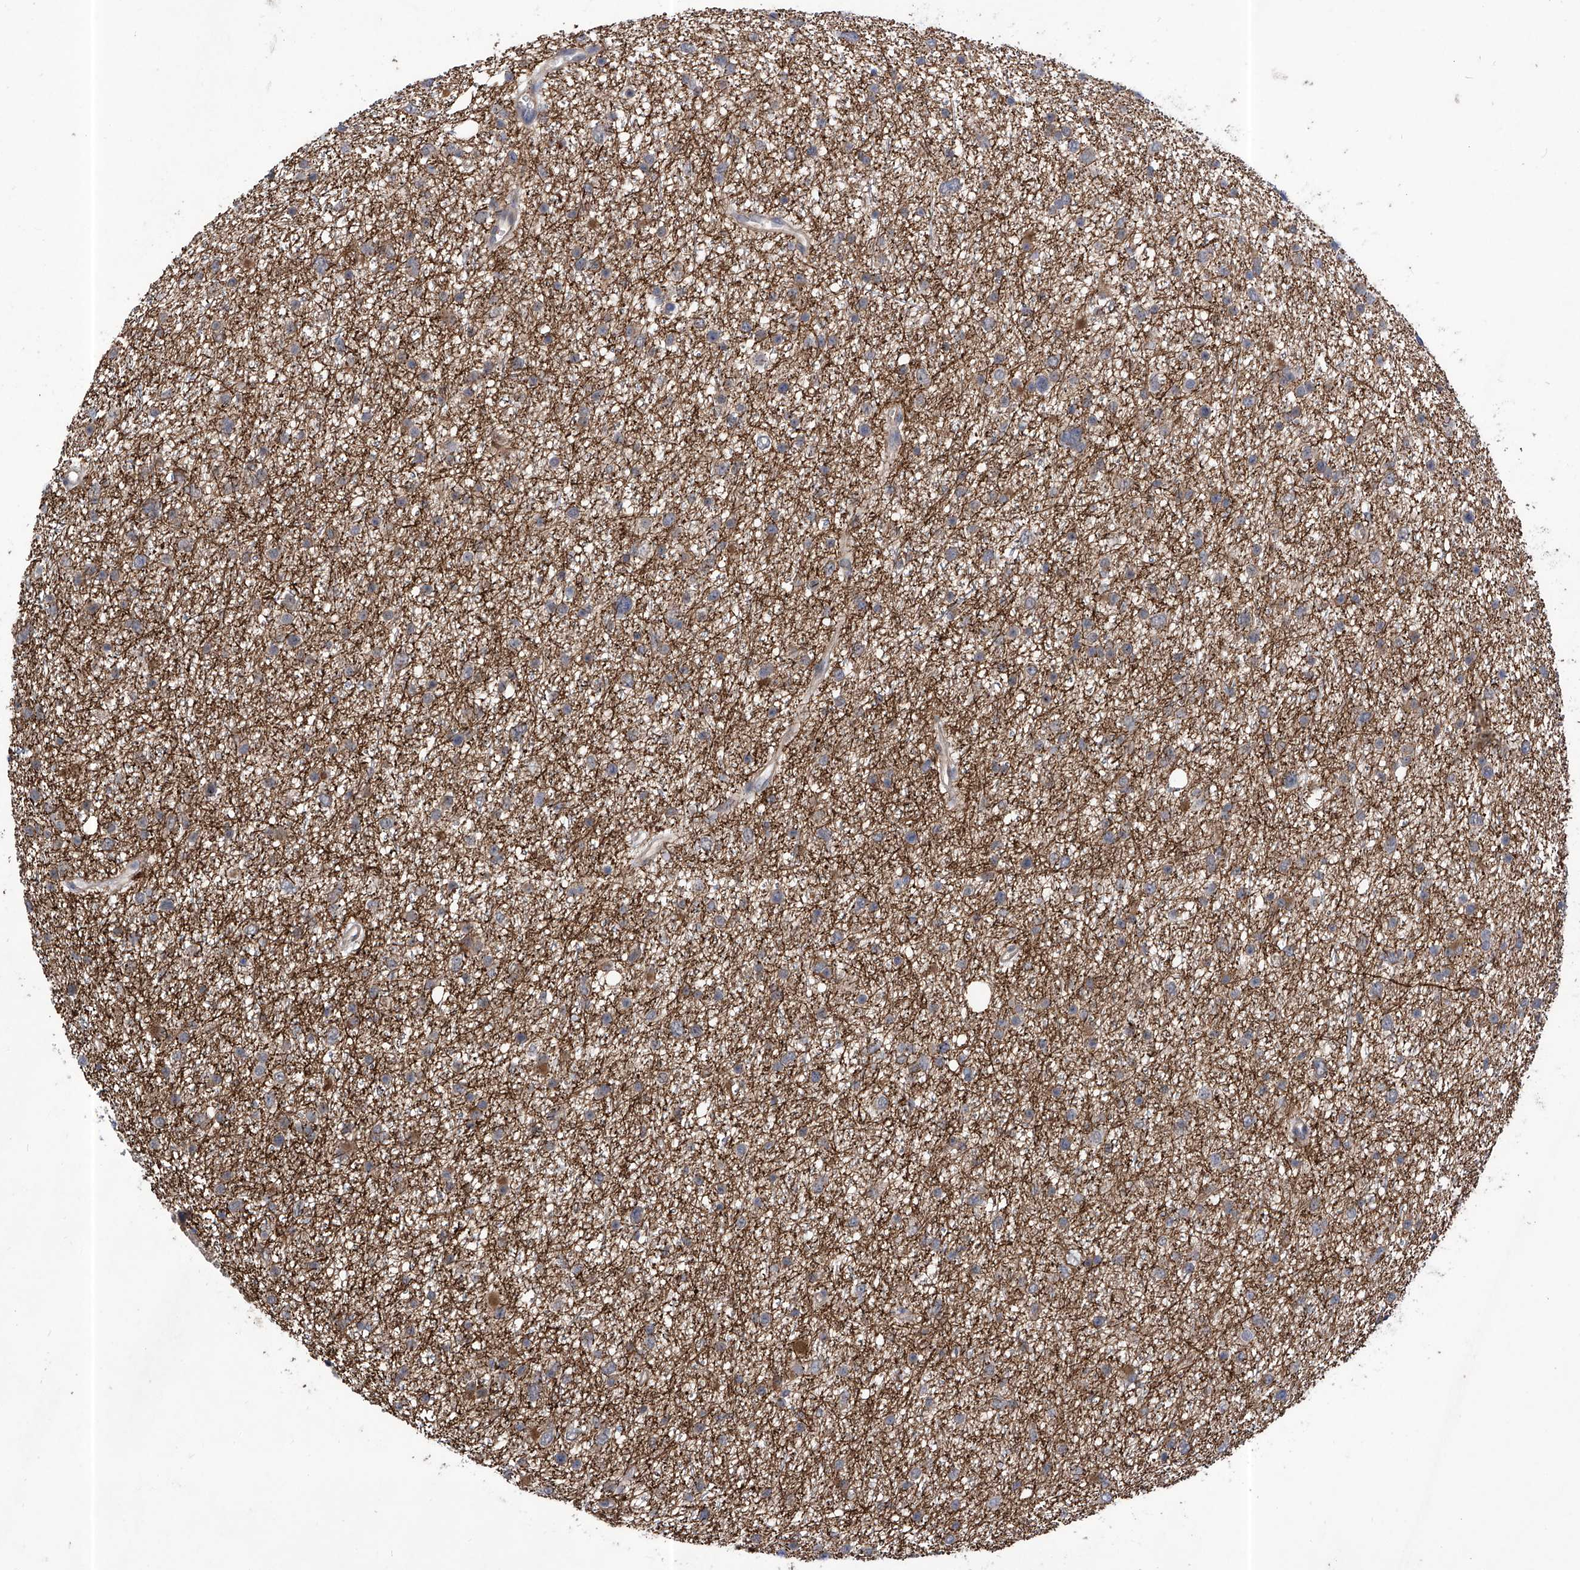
{"staining": {"intensity": "negative", "quantity": "none", "location": "none"}, "tissue": "glioma", "cell_type": "Tumor cells", "image_type": "cancer", "snomed": [{"axis": "morphology", "description": "Glioma, malignant, Low grade"}, {"axis": "topography", "description": "Cerebral cortex"}], "caption": "Low-grade glioma (malignant) was stained to show a protein in brown. There is no significant positivity in tumor cells. Nuclei are stained in blue.", "gene": "KIFC2", "patient": {"sex": "female", "age": 39}}